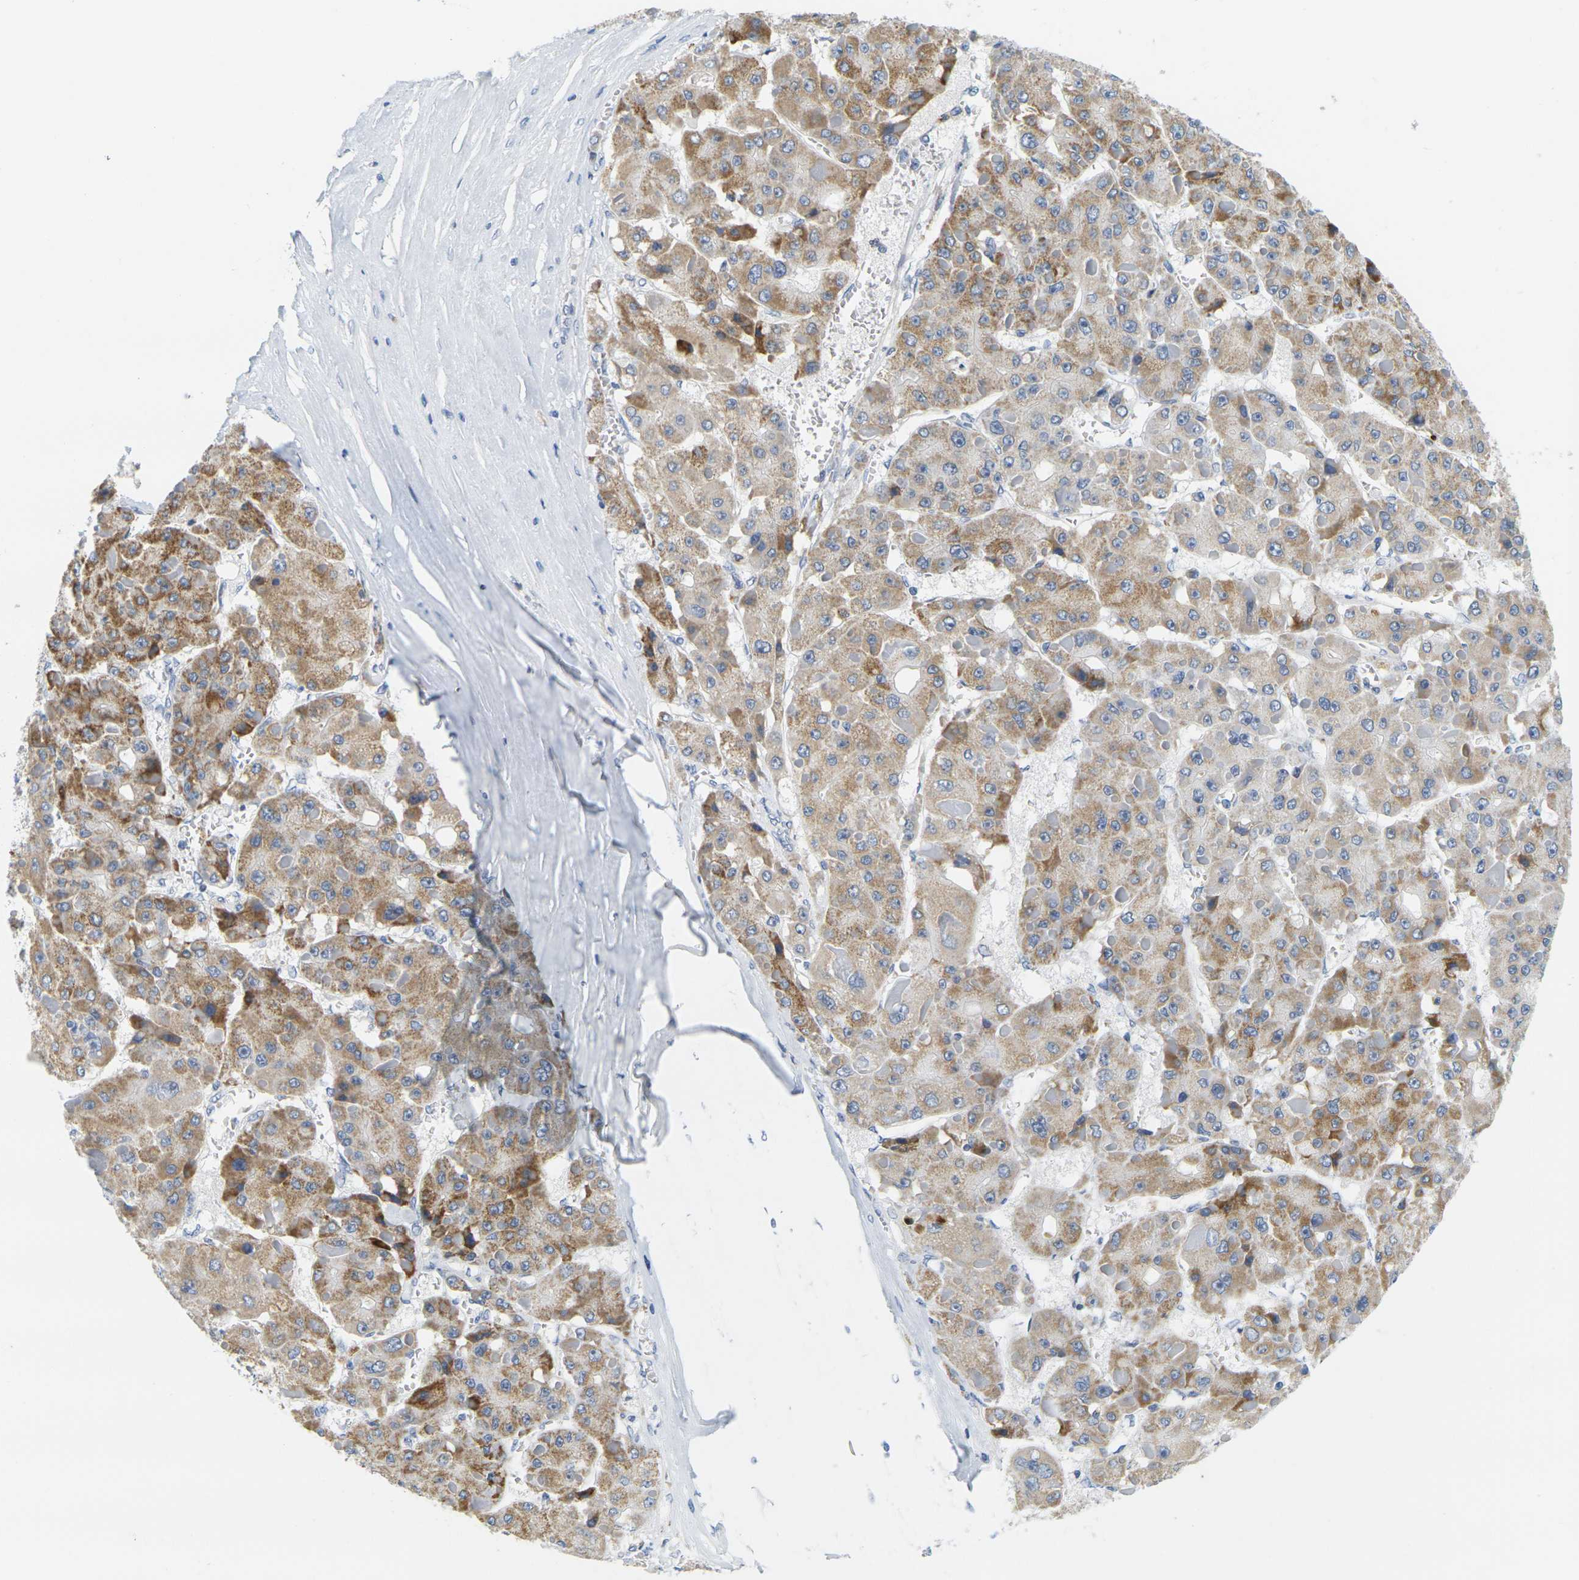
{"staining": {"intensity": "moderate", "quantity": ">75%", "location": "cytoplasmic/membranous"}, "tissue": "liver cancer", "cell_type": "Tumor cells", "image_type": "cancer", "snomed": [{"axis": "morphology", "description": "Carcinoma, Hepatocellular, NOS"}, {"axis": "topography", "description": "Liver"}], "caption": "This is a micrograph of immunohistochemistry (IHC) staining of liver hepatocellular carcinoma, which shows moderate expression in the cytoplasmic/membranous of tumor cells.", "gene": "KLK5", "patient": {"sex": "female", "age": 73}}